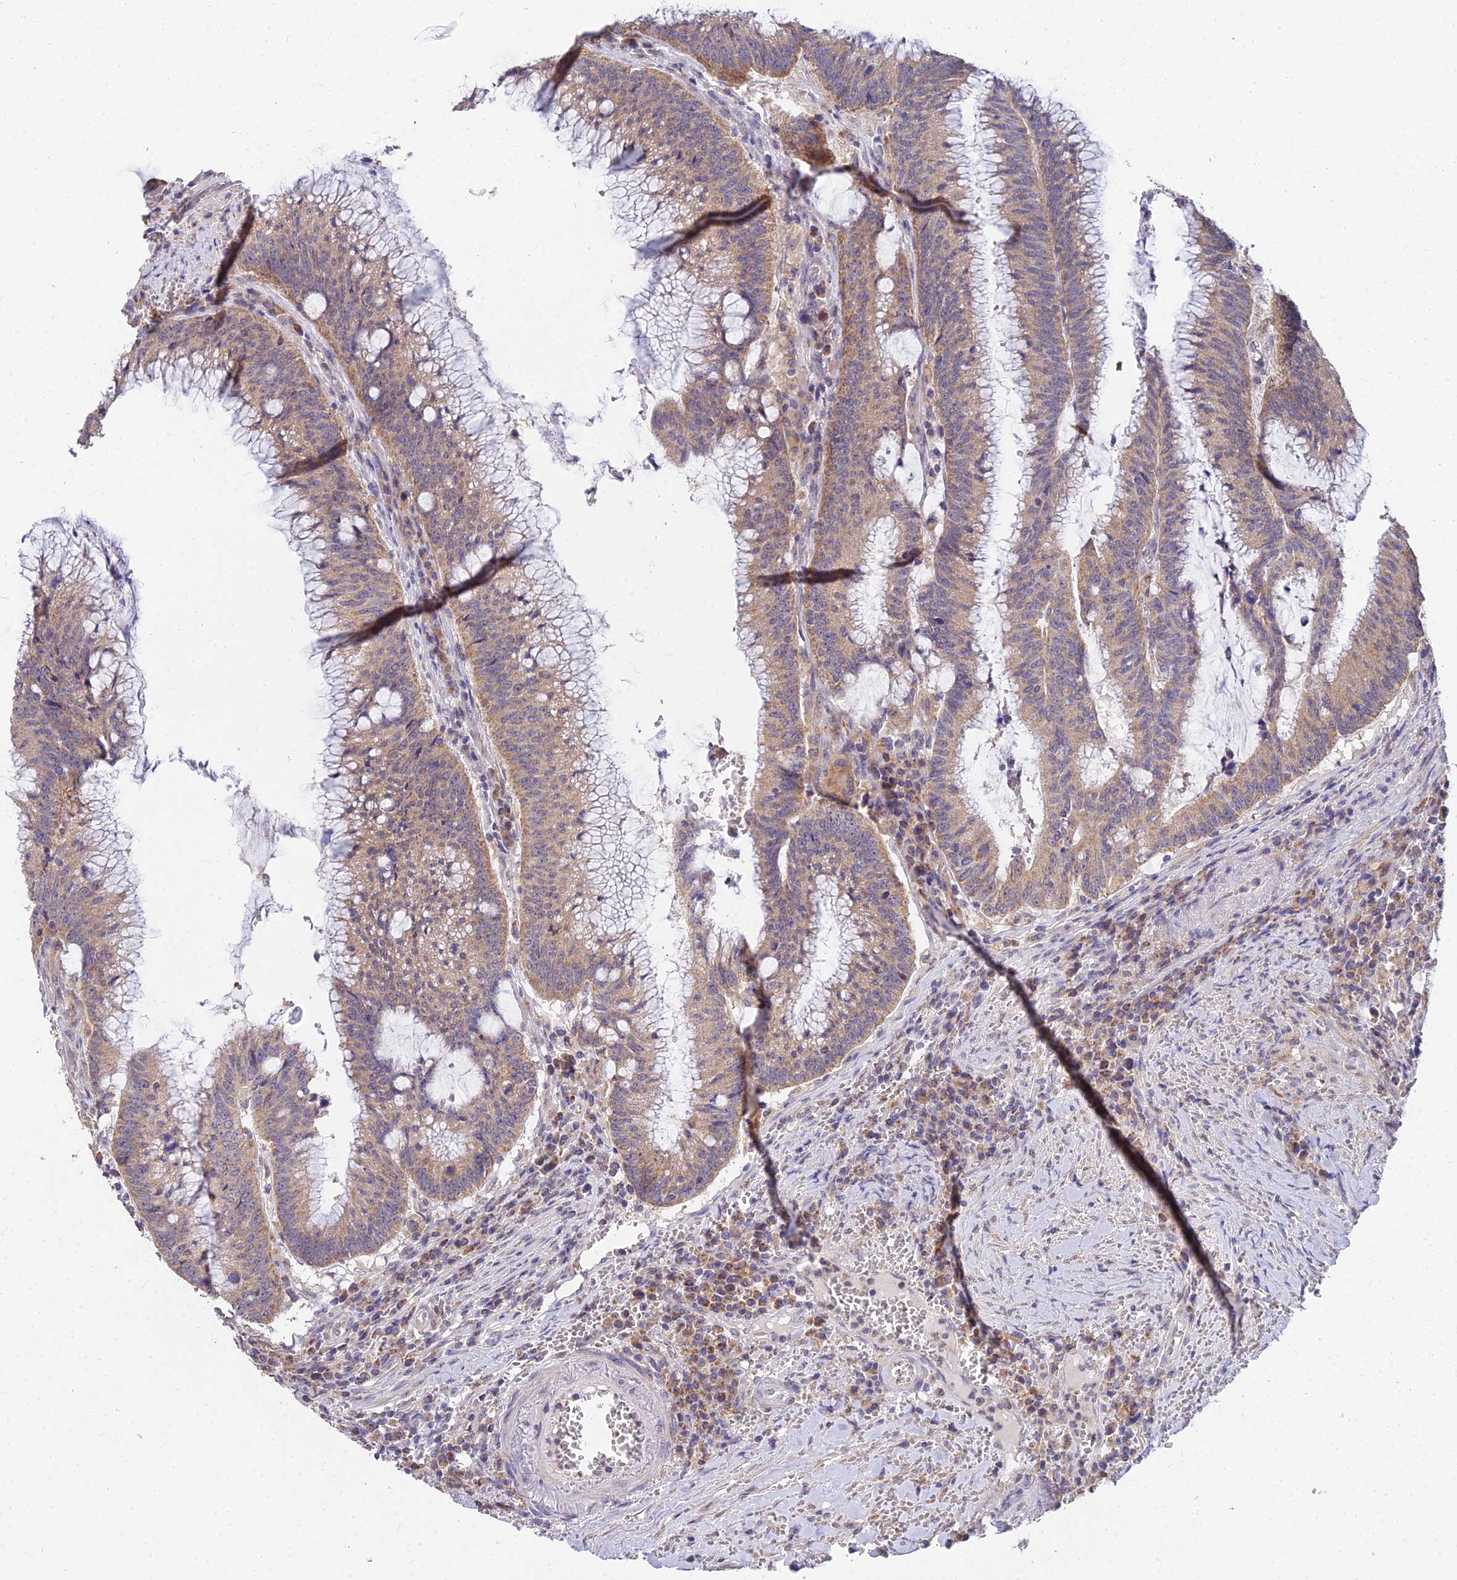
{"staining": {"intensity": "weak", "quantity": ">75%", "location": "cytoplasmic/membranous"}, "tissue": "colorectal cancer", "cell_type": "Tumor cells", "image_type": "cancer", "snomed": [{"axis": "morphology", "description": "Adenocarcinoma, NOS"}, {"axis": "topography", "description": "Rectum"}], "caption": "Colorectal cancer stained with a brown dye demonstrates weak cytoplasmic/membranous positive staining in about >75% of tumor cells.", "gene": "ARL8B", "patient": {"sex": "female", "age": 77}}